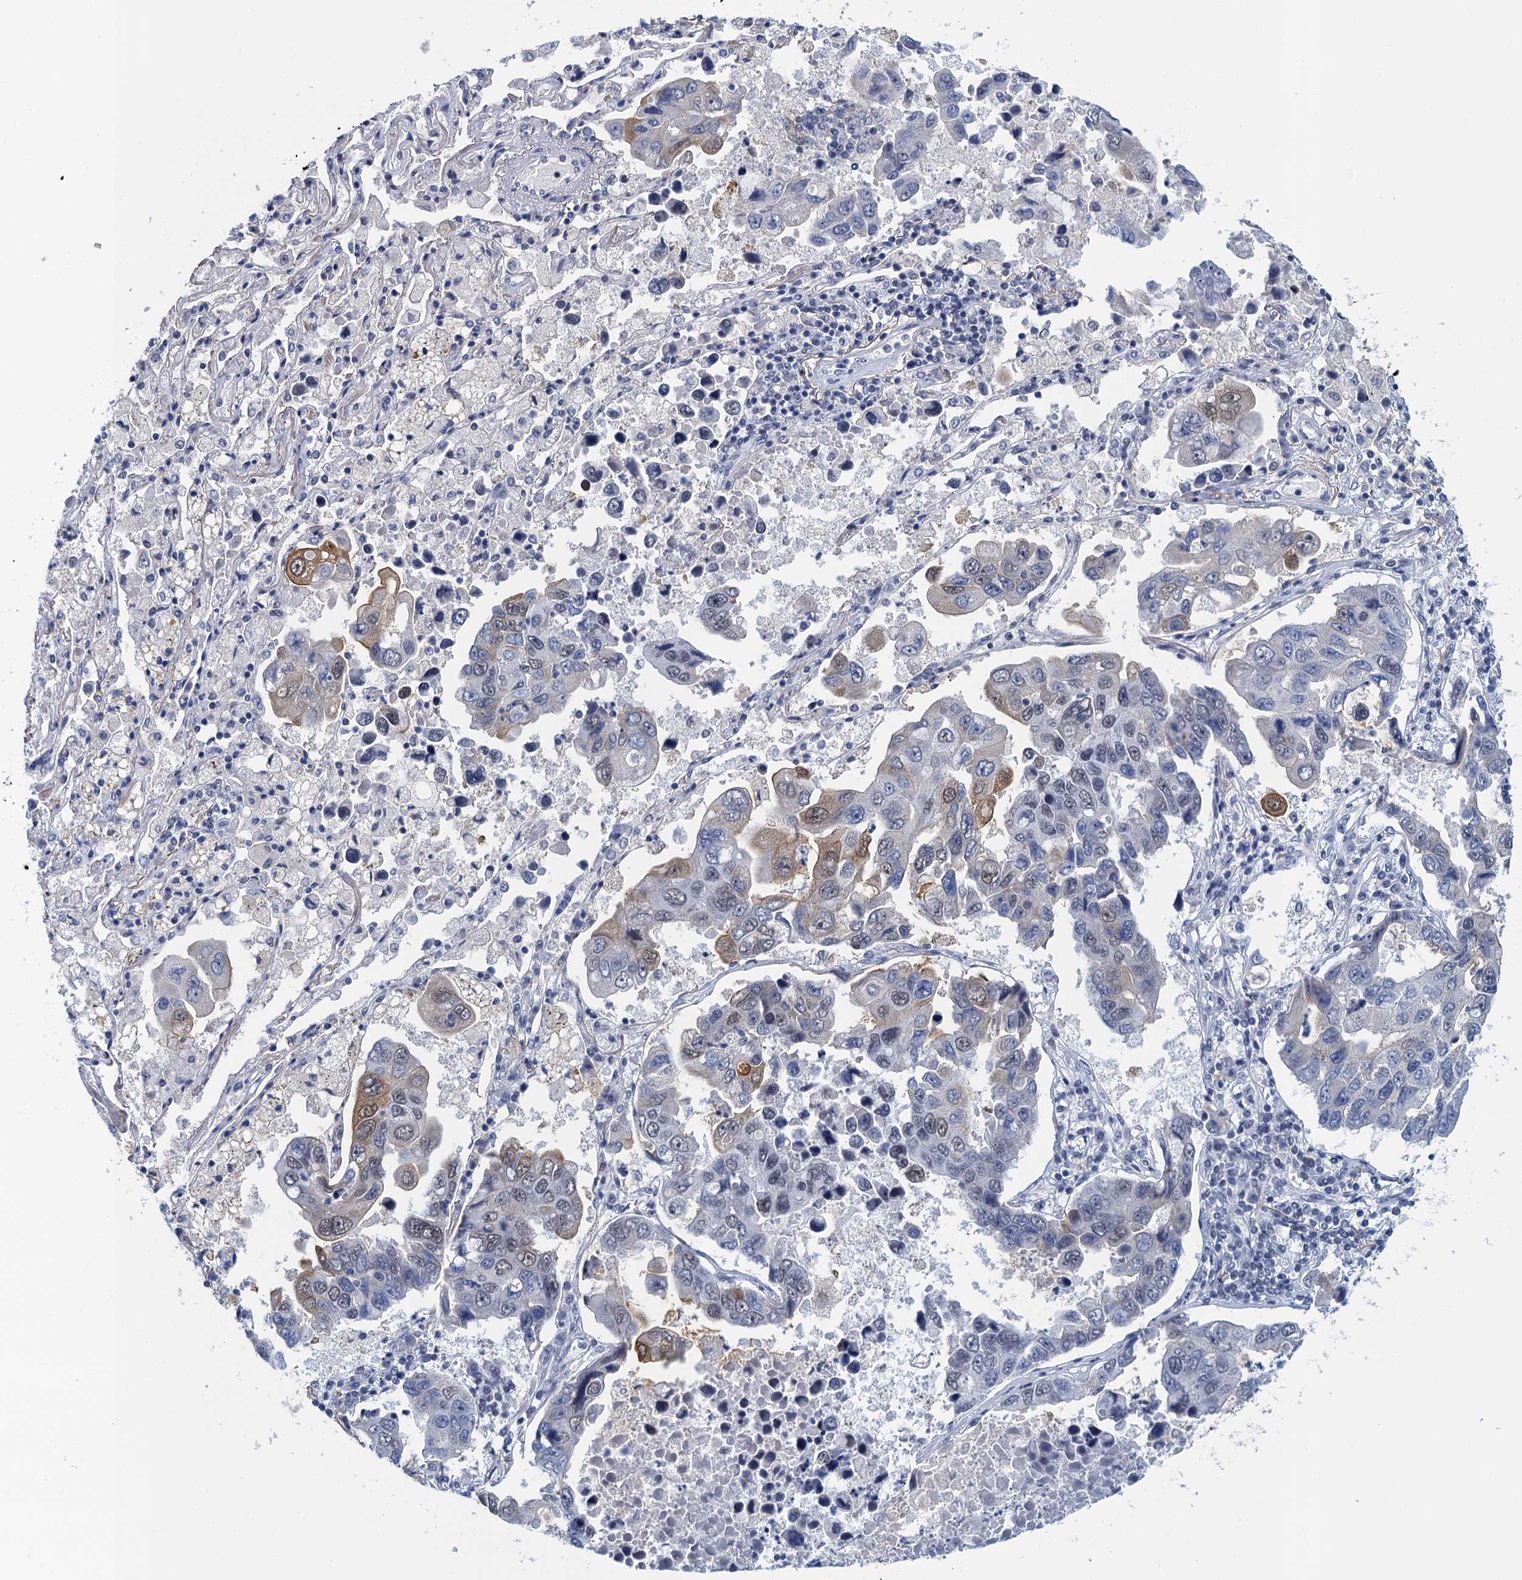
{"staining": {"intensity": "moderate", "quantity": "<25%", "location": "cytoplasmic/membranous"}, "tissue": "lung cancer", "cell_type": "Tumor cells", "image_type": "cancer", "snomed": [{"axis": "morphology", "description": "Adenocarcinoma, NOS"}, {"axis": "topography", "description": "Lung"}], "caption": "Lung cancer (adenocarcinoma) tissue demonstrates moderate cytoplasmic/membranous positivity in approximately <25% of tumor cells (brown staining indicates protein expression, while blue staining denotes nuclei).", "gene": "EPS8L1", "patient": {"sex": "male", "age": 64}}